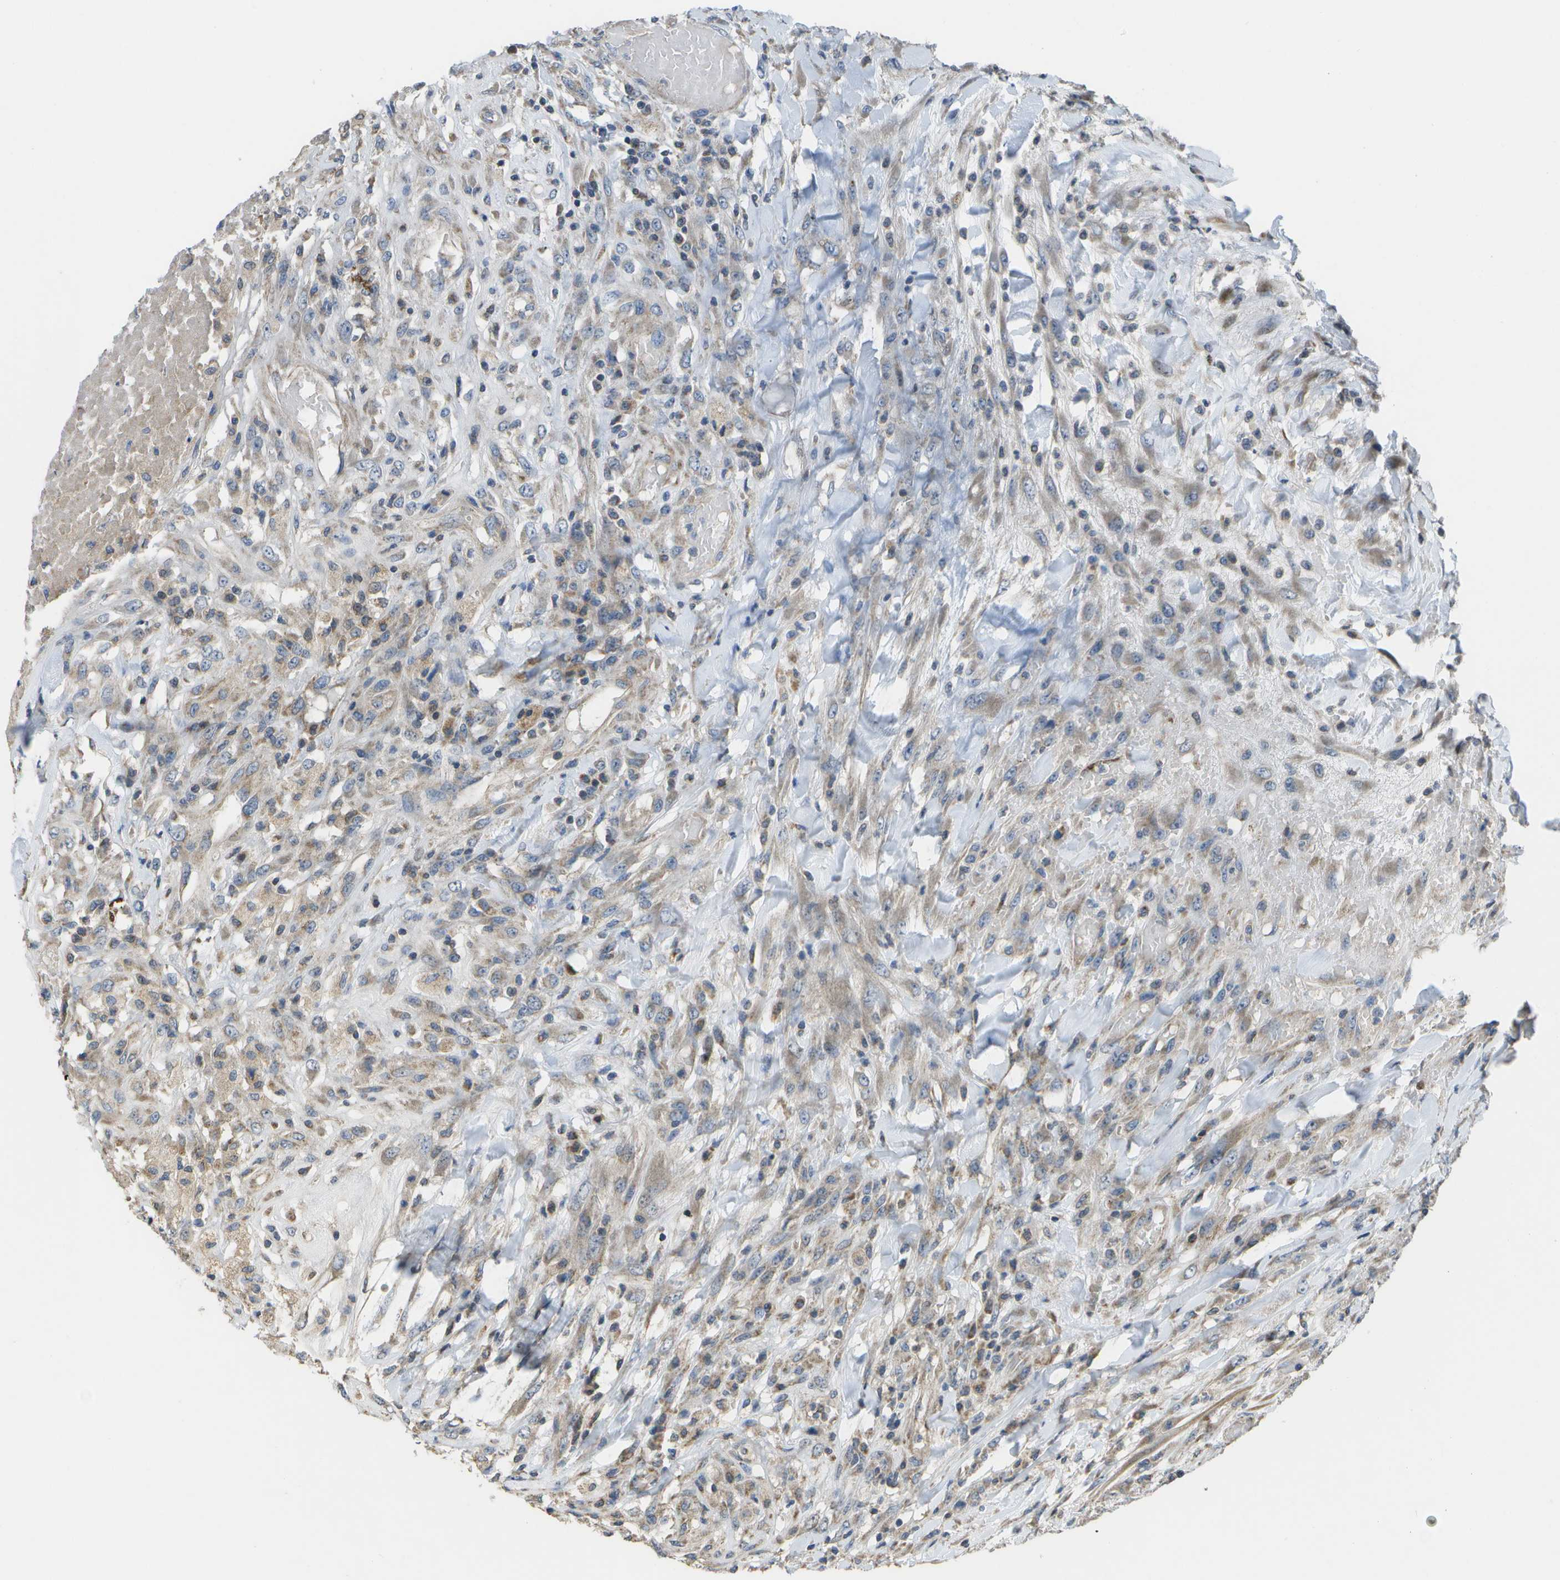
{"staining": {"intensity": "weak", "quantity": ">75%", "location": "cytoplasmic/membranous"}, "tissue": "testis cancer", "cell_type": "Tumor cells", "image_type": "cancer", "snomed": [{"axis": "morphology", "description": "Seminoma, NOS"}, {"axis": "topography", "description": "Testis"}], "caption": "The image displays immunohistochemical staining of testis cancer. There is weak cytoplasmic/membranous expression is appreciated in about >75% of tumor cells.", "gene": "HADHA", "patient": {"sex": "male", "age": 59}}